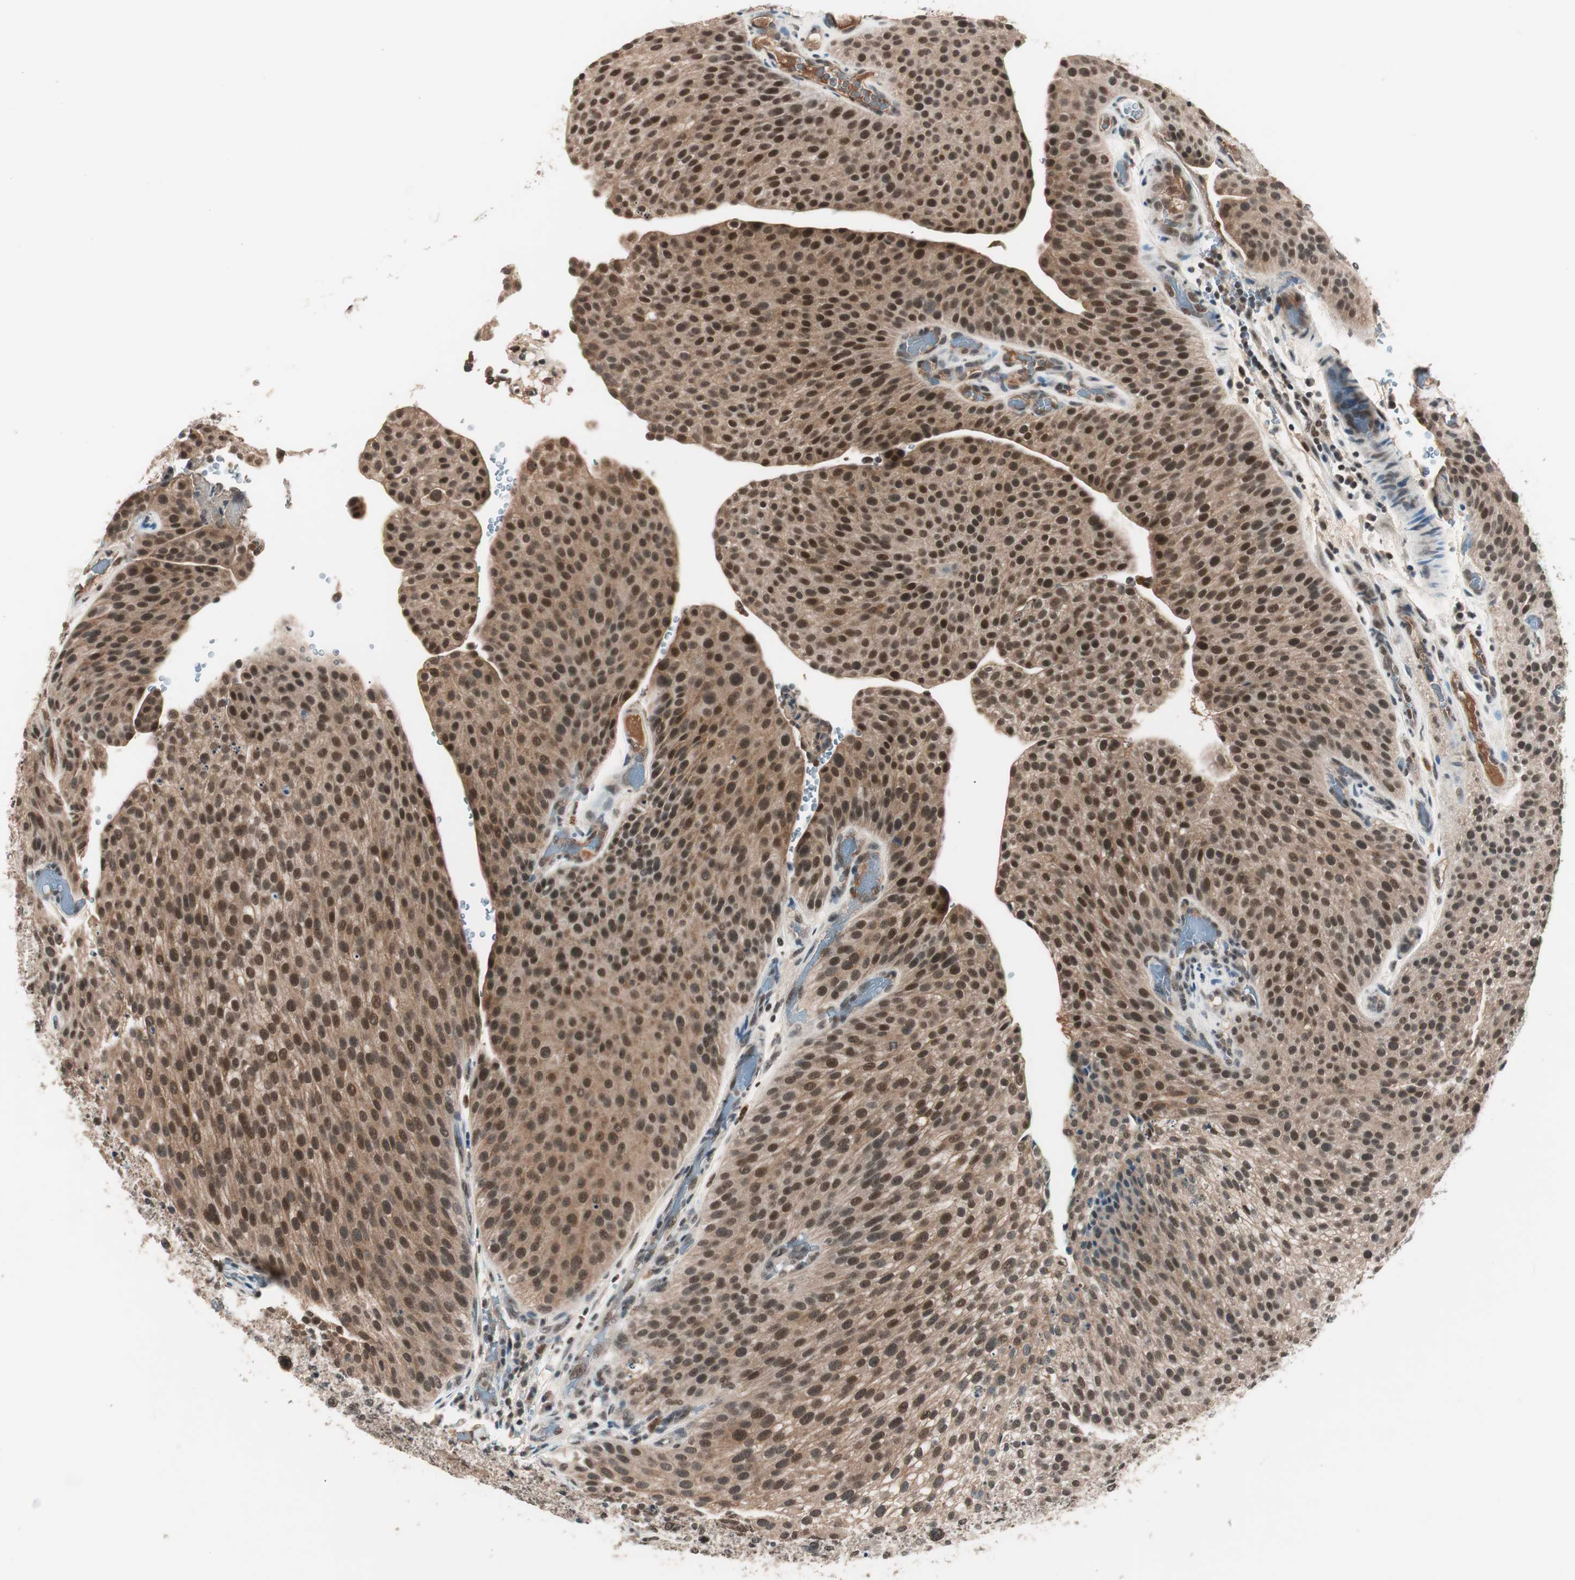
{"staining": {"intensity": "moderate", "quantity": ">75%", "location": "cytoplasmic/membranous,nuclear"}, "tissue": "urothelial cancer", "cell_type": "Tumor cells", "image_type": "cancer", "snomed": [{"axis": "morphology", "description": "Urothelial carcinoma, Low grade"}, {"axis": "topography", "description": "Smooth muscle"}, {"axis": "topography", "description": "Urinary bladder"}], "caption": "A brown stain highlights moderate cytoplasmic/membranous and nuclear positivity of a protein in low-grade urothelial carcinoma tumor cells. The staining was performed using DAB to visualize the protein expression in brown, while the nuclei were stained in blue with hematoxylin (Magnification: 20x).", "gene": "NFRKB", "patient": {"sex": "male", "age": 60}}